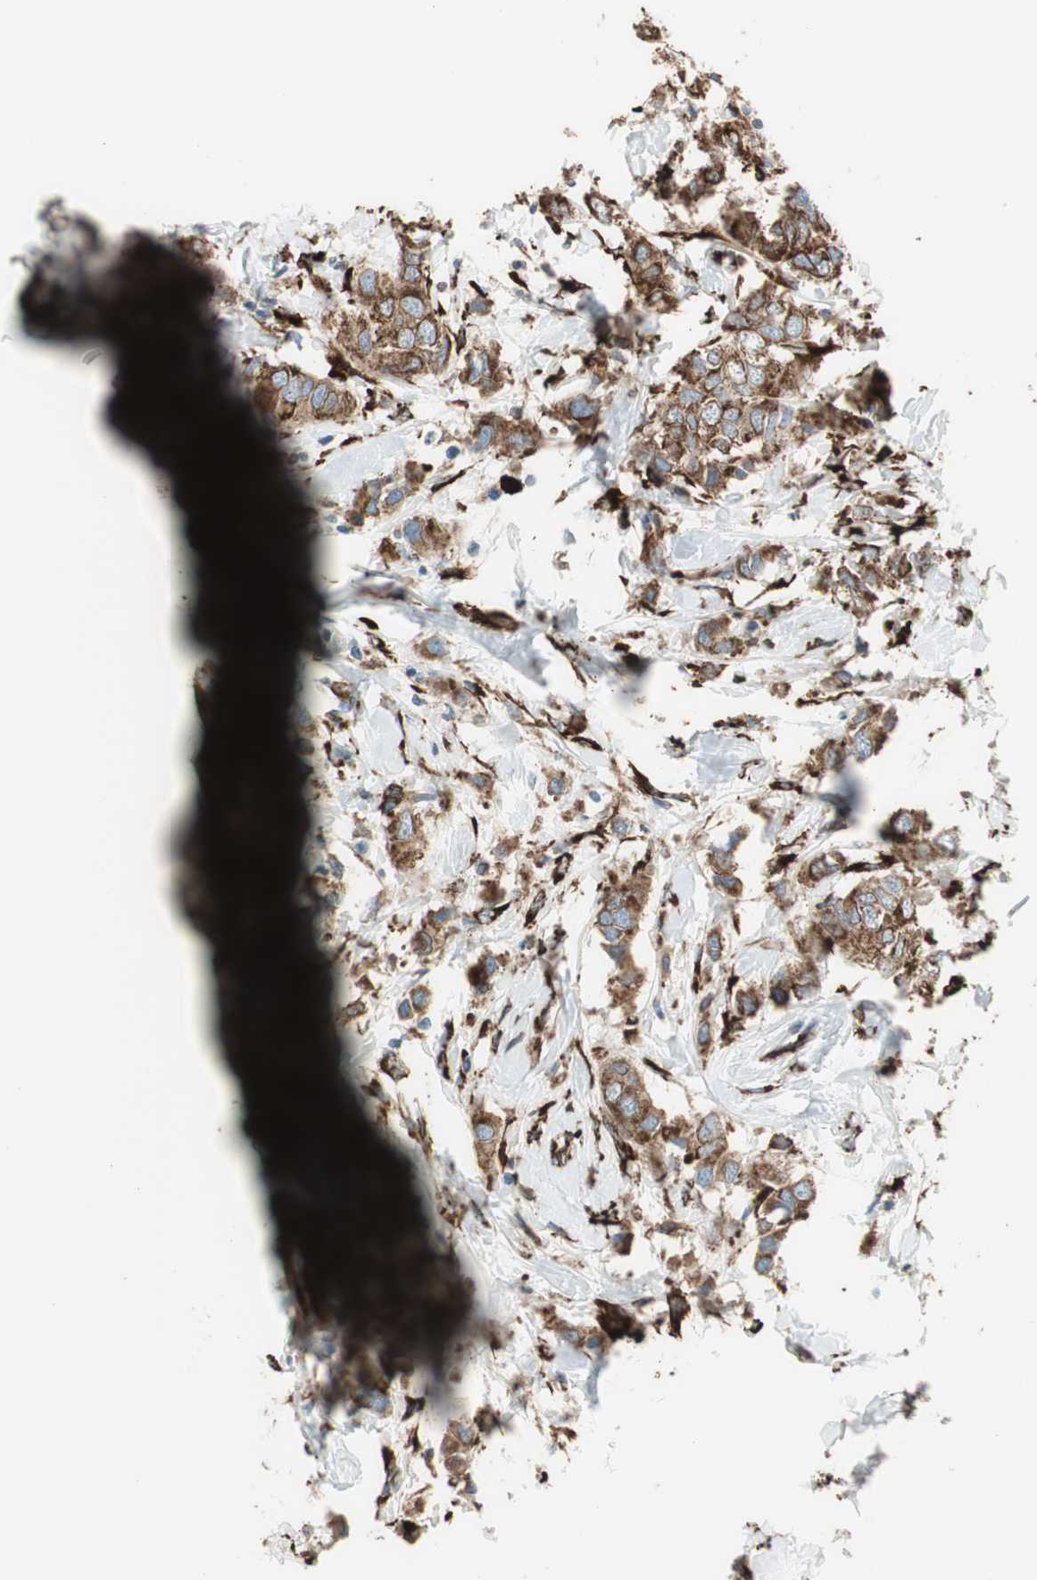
{"staining": {"intensity": "moderate", "quantity": ">75%", "location": "cytoplasmic/membranous"}, "tissue": "breast cancer", "cell_type": "Tumor cells", "image_type": "cancer", "snomed": [{"axis": "morphology", "description": "Duct carcinoma"}, {"axis": "topography", "description": "Breast"}], "caption": "Moderate cytoplasmic/membranous protein staining is identified in approximately >75% of tumor cells in breast intraductal carcinoma. Nuclei are stained in blue.", "gene": "RRBP1", "patient": {"sex": "female", "age": 50}}